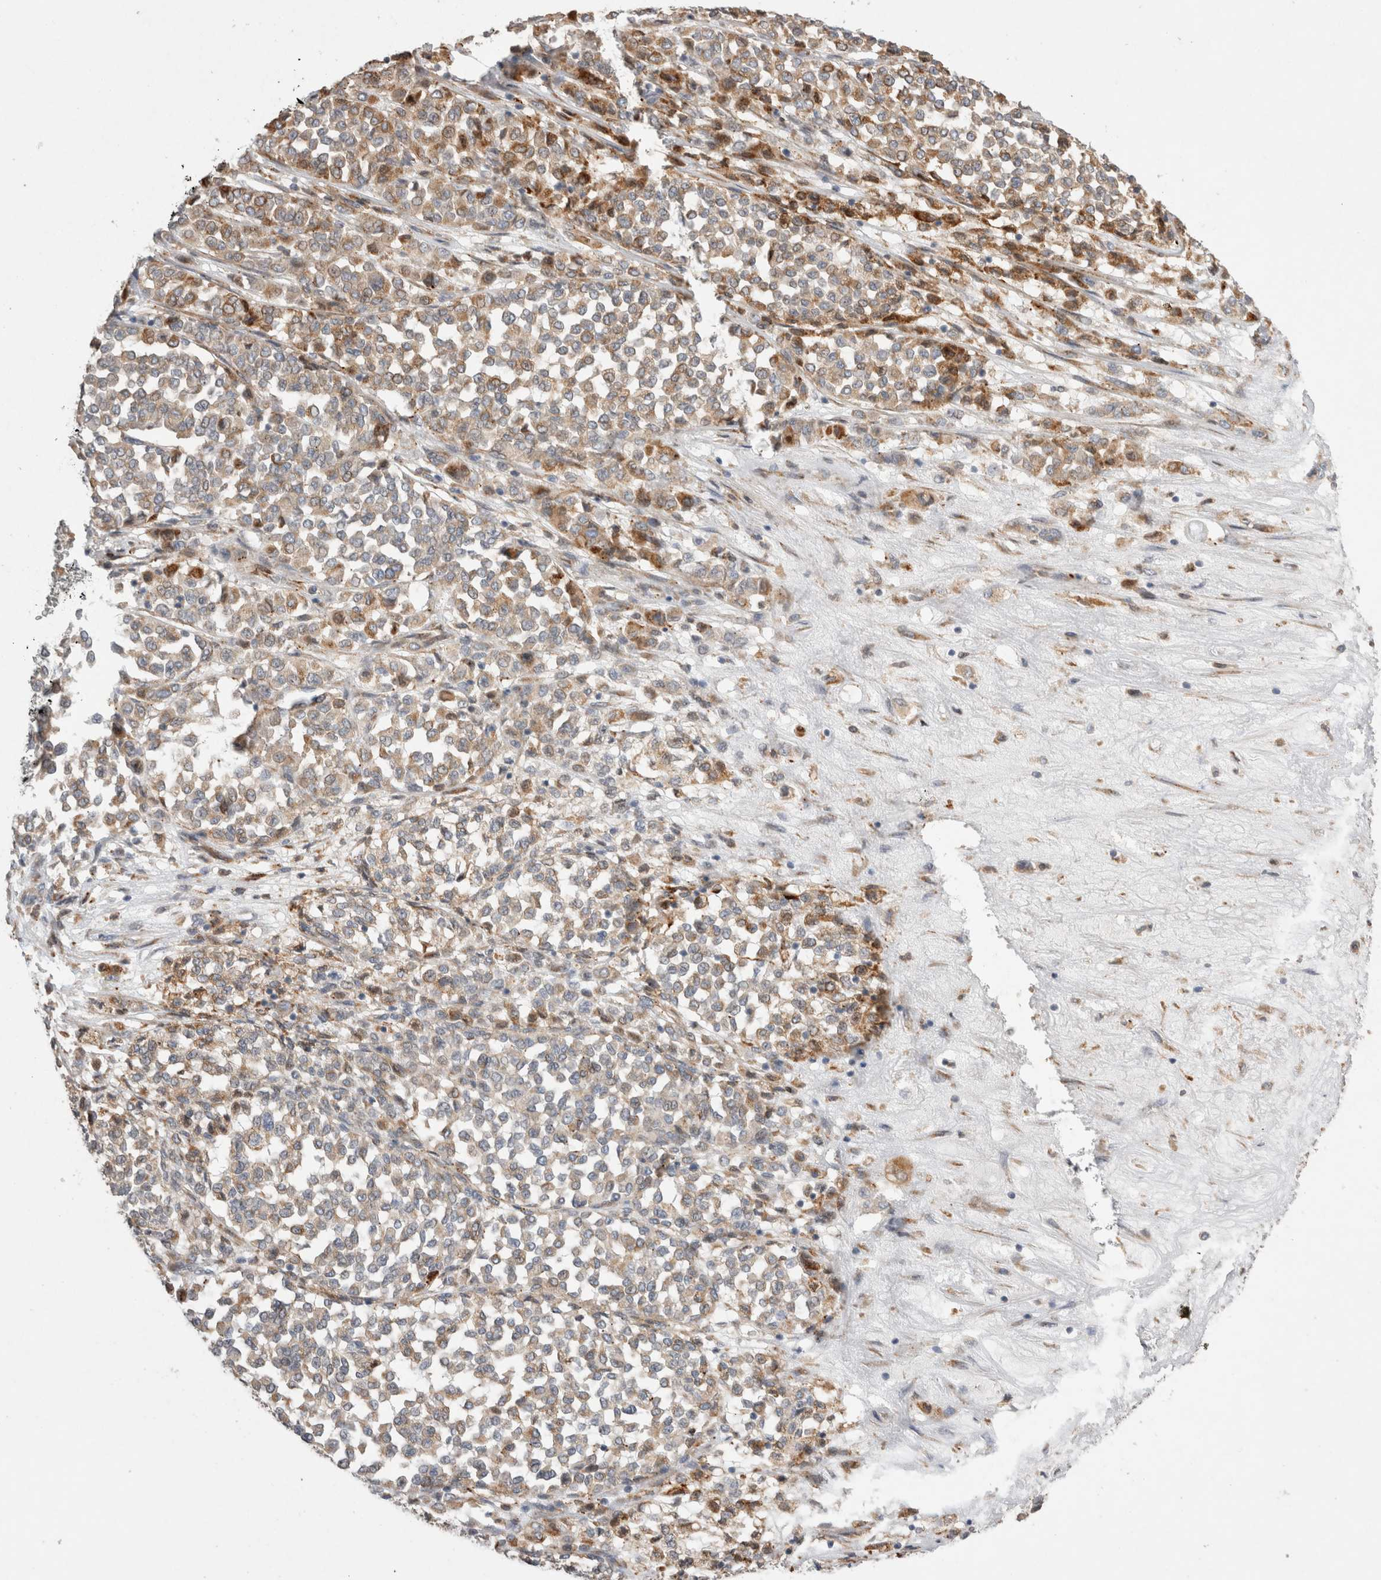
{"staining": {"intensity": "moderate", "quantity": "25%-75%", "location": "cytoplasmic/membranous"}, "tissue": "melanoma", "cell_type": "Tumor cells", "image_type": "cancer", "snomed": [{"axis": "morphology", "description": "Malignant melanoma, Metastatic site"}, {"axis": "topography", "description": "Pancreas"}], "caption": "This histopathology image exhibits immunohistochemistry (IHC) staining of melanoma, with medium moderate cytoplasmic/membranous expression in about 25%-75% of tumor cells.", "gene": "TRMT9B", "patient": {"sex": "female", "age": 30}}